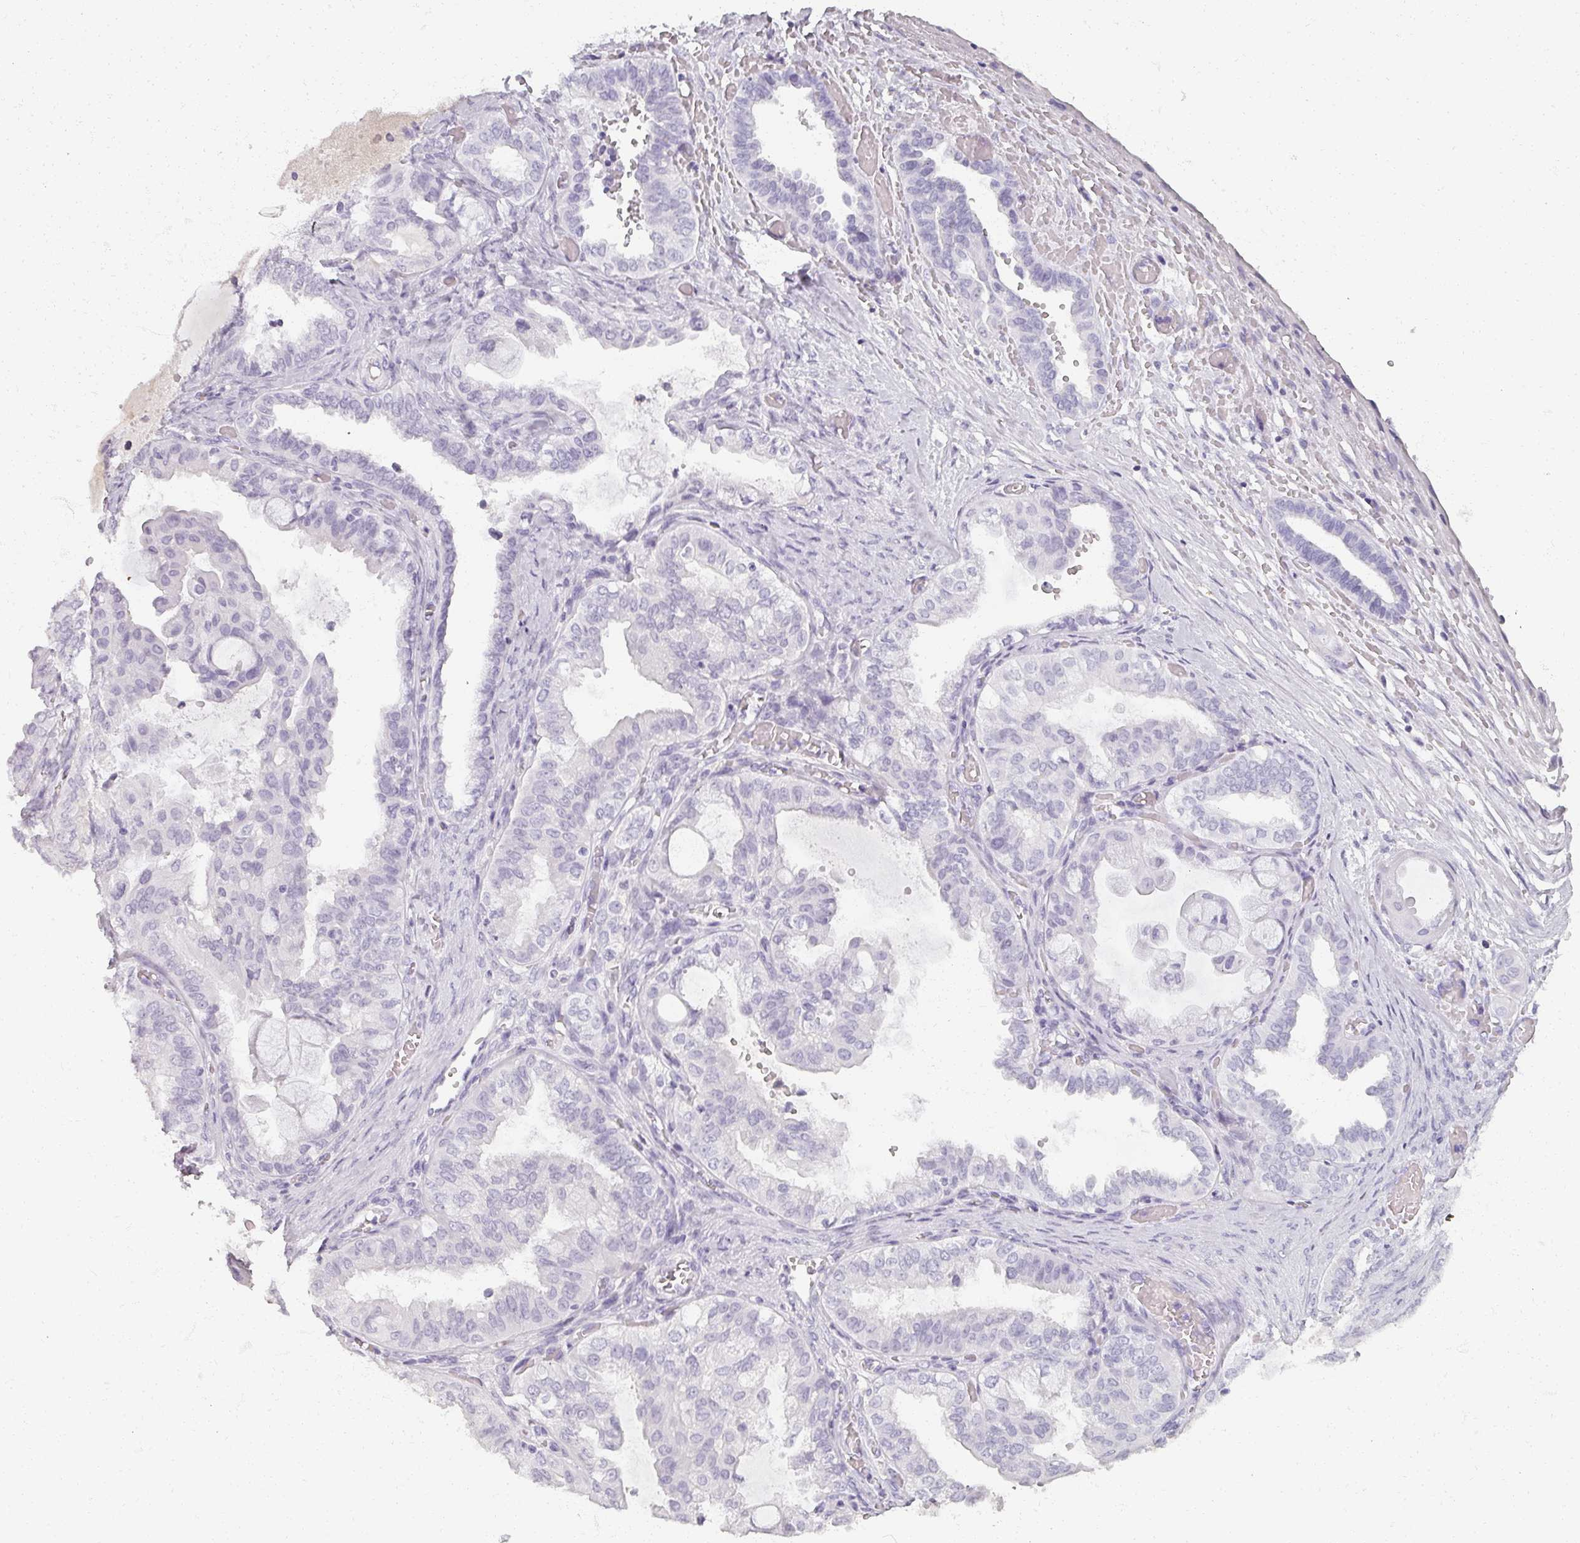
{"staining": {"intensity": "negative", "quantity": "none", "location": "none"}, "tissue": "ovarian cancer", "cell_type": "Tumor cells", "image_type": "cancer", "snomed": [{"axis": "morphology", "description": "Carcinoma, NOS"}, {"axis": "morphology", "description": "Carcinoma, endometroid"}, {"axis": "topography", "description": "Ovary"}], "caption": "Tumor cells show no significant protein expression in ovarian endometroid carcinoma.", "gene": "REG3G", "patient": {"sex": "female", "age": 50}}